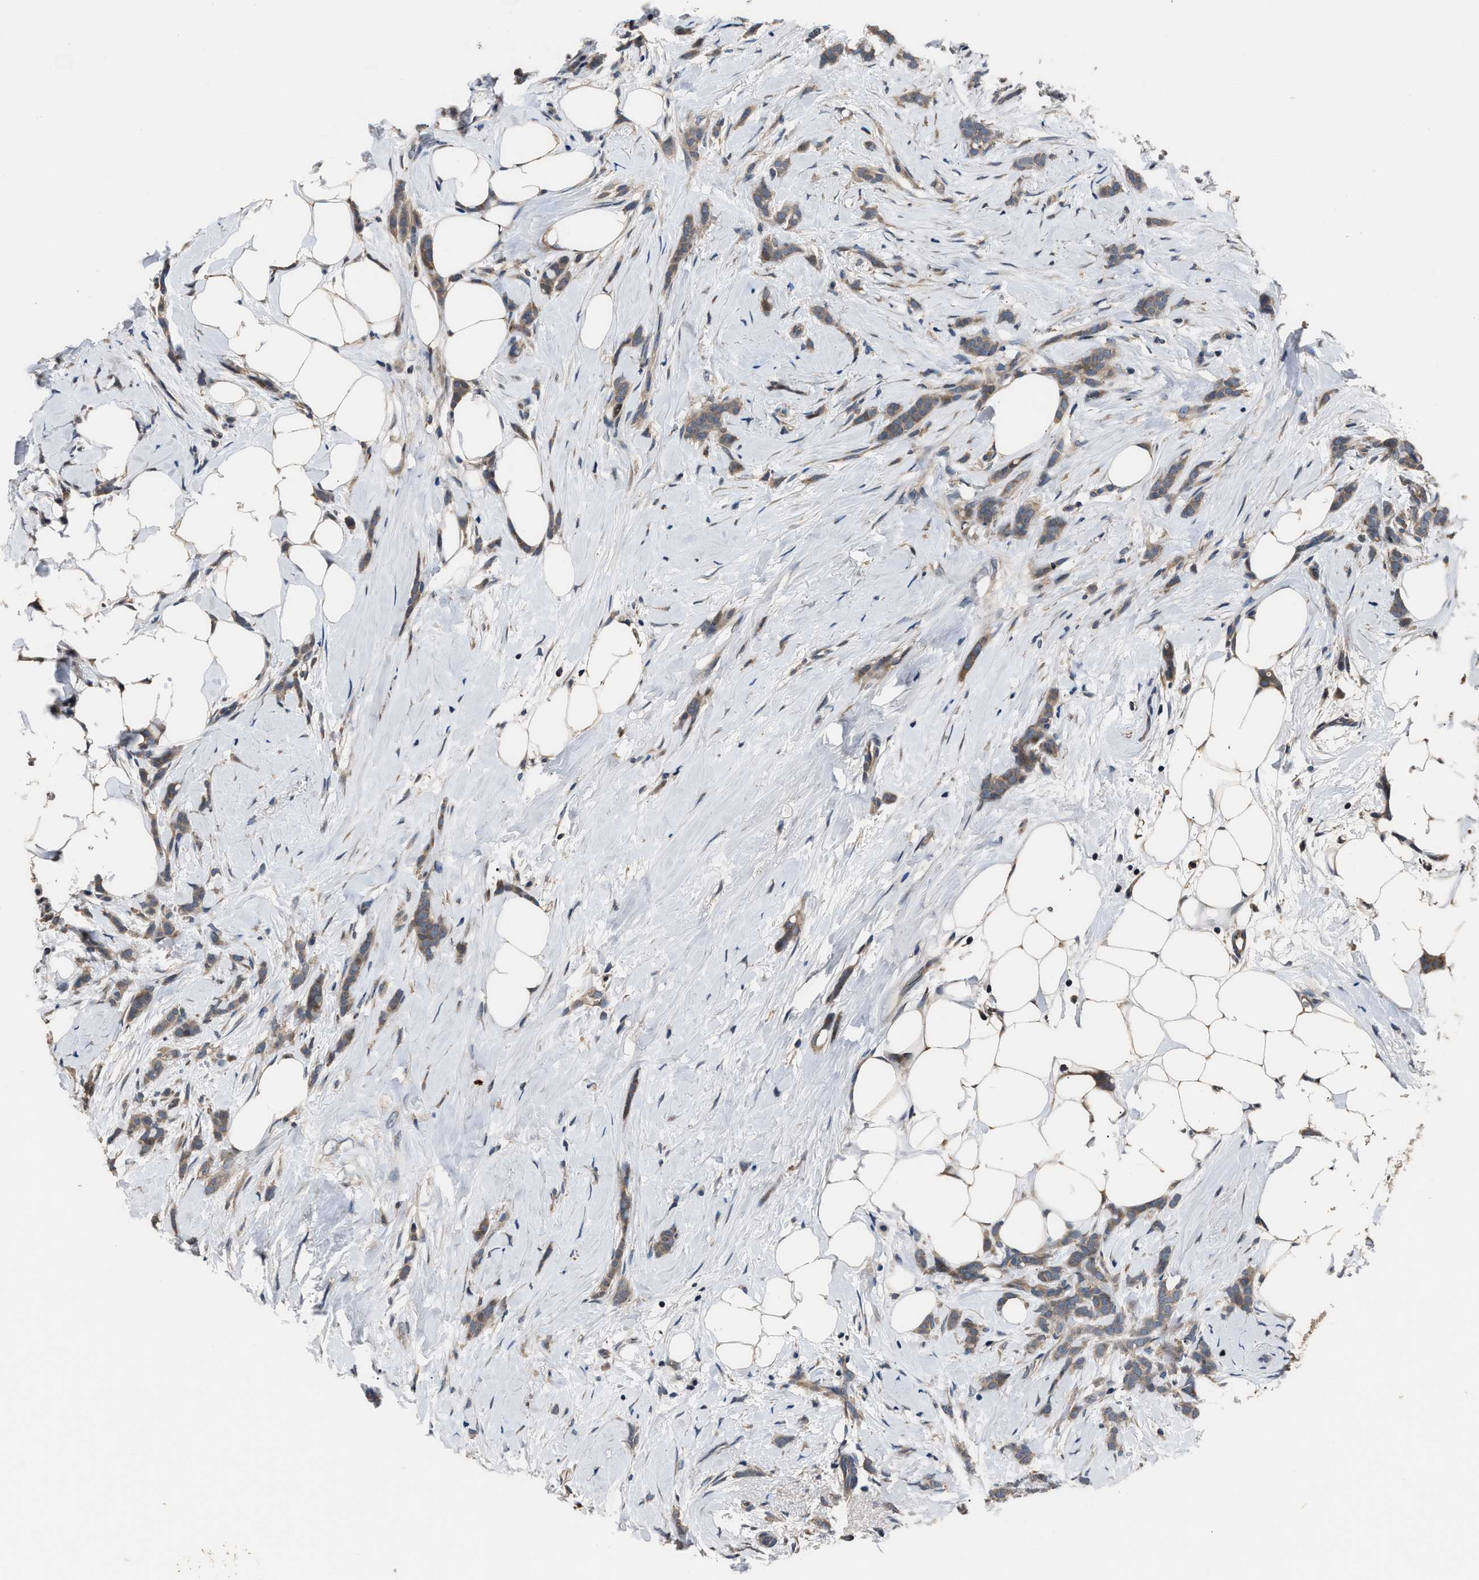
{"staining": {"intensity": "moderate", "quantity": ">75%", "location": "cytoplasmic/membranous"}, "tissue": "breast cancer", "cell_type": "Tumor cells", "image_type": "cancer", "snomed": [{"axis": "morphology", "description": "Lobular carcinoma, in situ"}, {"axis": "morphology", "description": "Lobular carcinoma"}, {"axis": "topography", "description": "Breast"}], "caption": "Breast cancer (lobular carcinoma) tissue demonstrates moderate cytoplasmic/membranous staining in approximately >75% of tumor cells (Stains: DAB (3,3'-diaminobenzidine) in brown, nuclei in blue, Microscopy: brightfield microscopy at high magnification).", "gene": "TNRC18", "patient": {"sex": "female", "age": 41}}